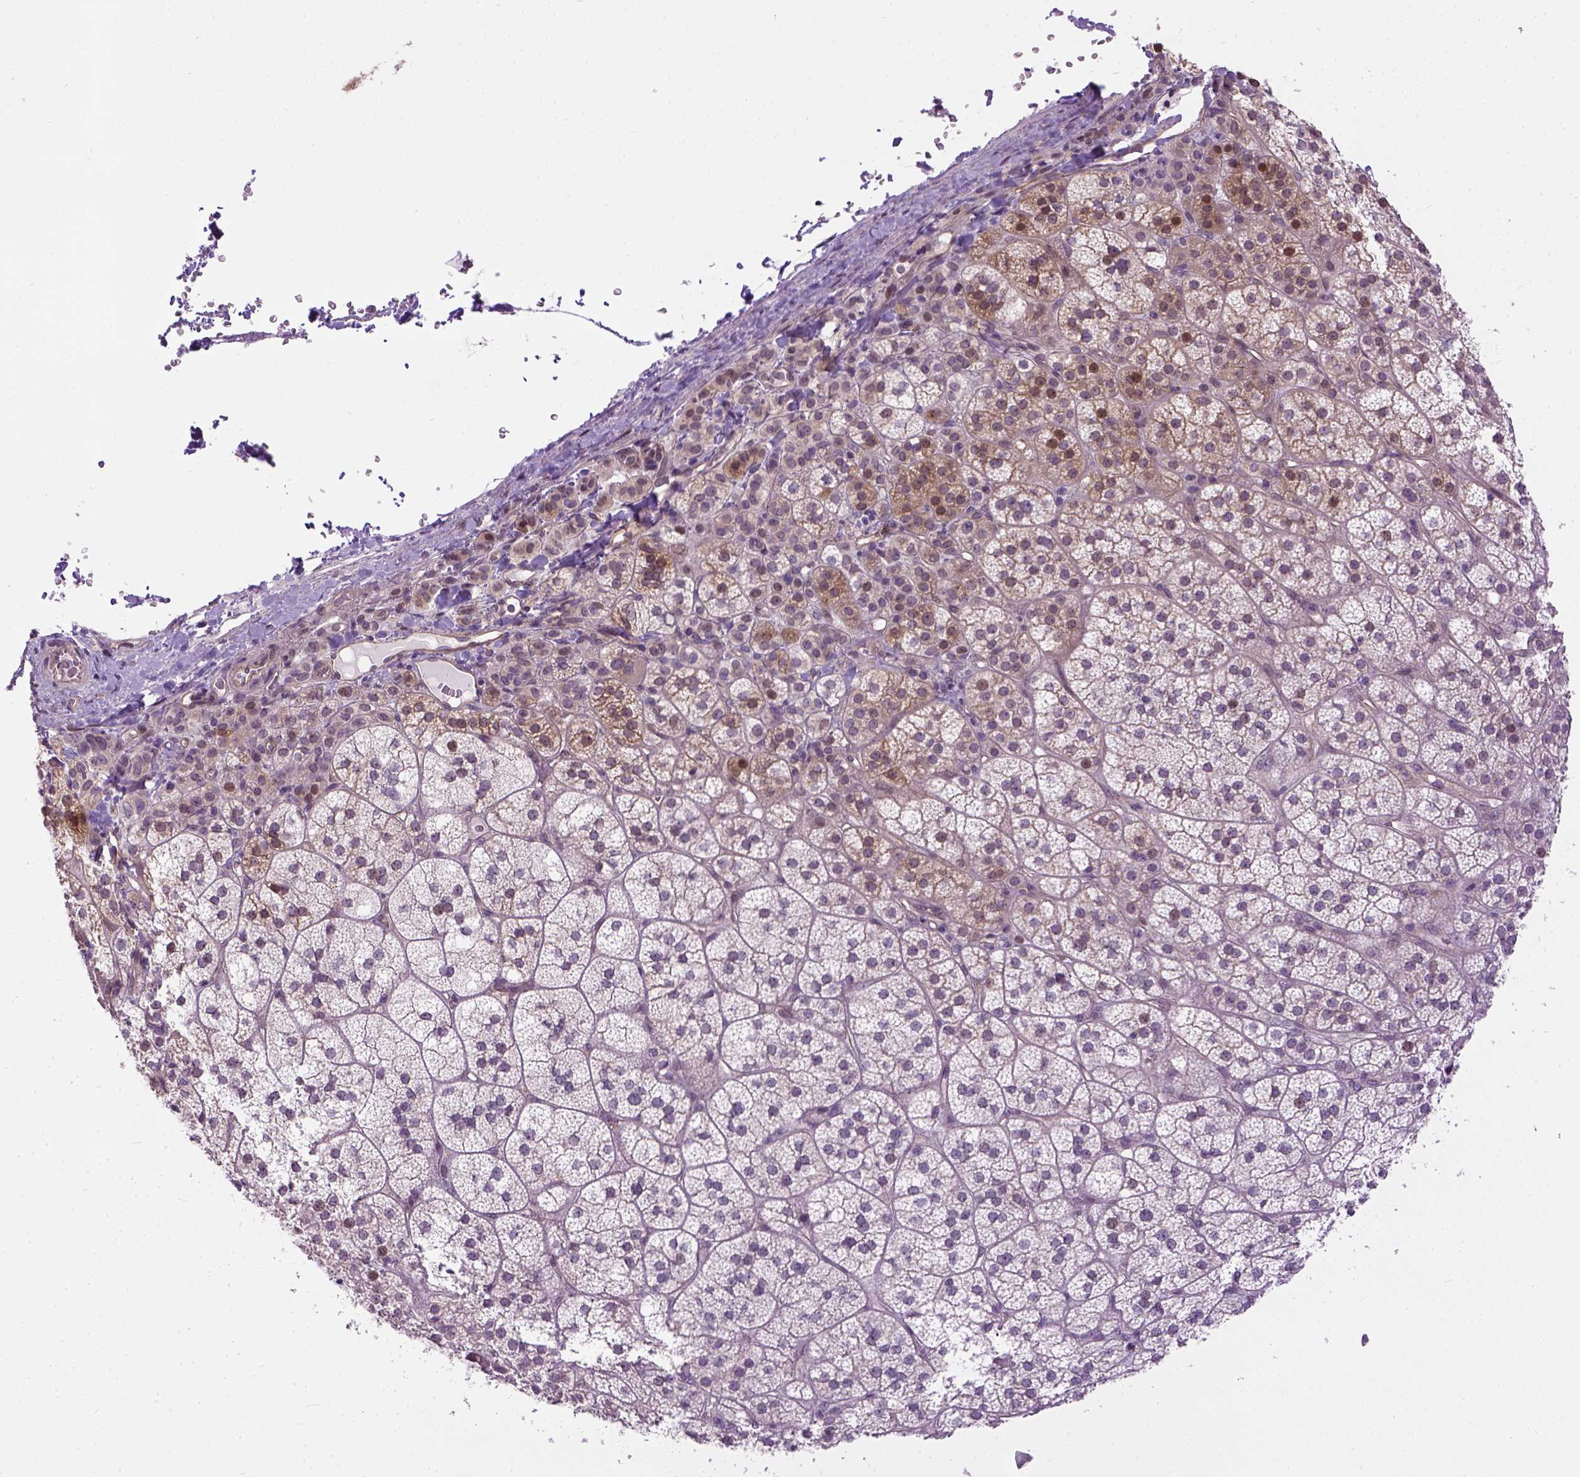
{"staining": {"intensity": "moderate", "quantity": "<25%", "location": "cytoplasmic/membranous,nuclear"}, "tissue": "adrenal gland", "cell_type": "Glandular cells", "image_type": "normal", "snomed": [{"axis": "morphology", "description": "Normal tissue, NOS"}, {"axis": "topography", "description": "Adrenal gland"}], "caption": "IHC micrograph of unremarkable adrenal gland: human adrenal gland stained using immunohistochemistry (IHC) displays low levels of moderate protein expression localized specifically in the cytoplasmic/membranous,nuclear of glandular cells, appearing as a cytoplasmic/membranous,nuclear brown color.", "gene": "KAZN", "patient": {"sex": "female", "age": 60}}